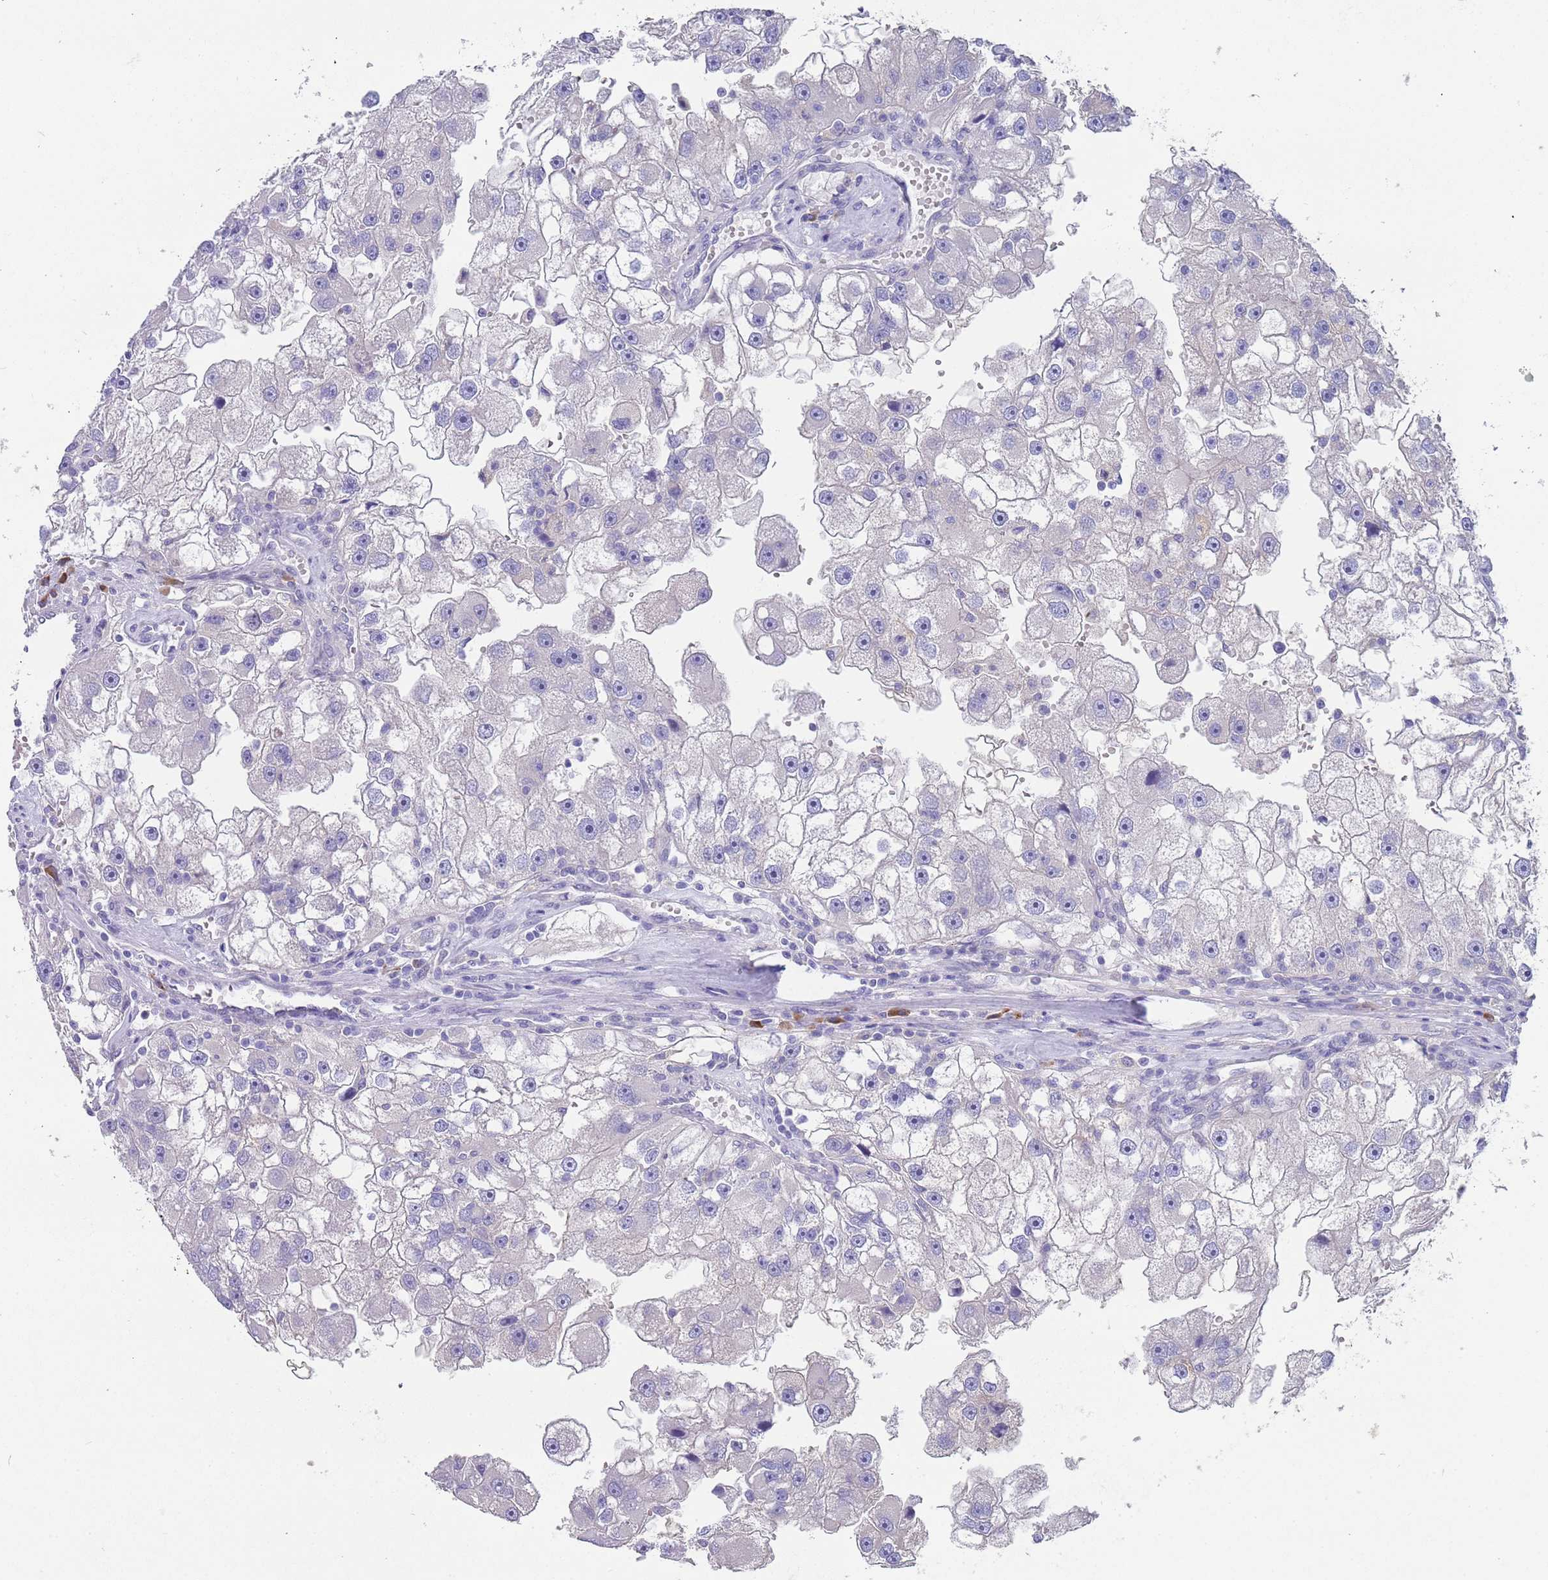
{"staining": {"intensity": "negative", "quantity": "none", "location": "none"}, "tissue": "renal cancer", "cell_type": "Tumor cells", "image_type": "cancer", "snomed": [{"axis": "morphology", "description": "Adenocarcinoma, NOS"}, {"axis": "topography", "description": "Kidney"}], "caption": "The photomicrograph reveals no significant staining in tumor cells of renal cancer (adenocarcinoma).", "gene": "TYW1", "patient": {"sex": "male", "age": 63}}